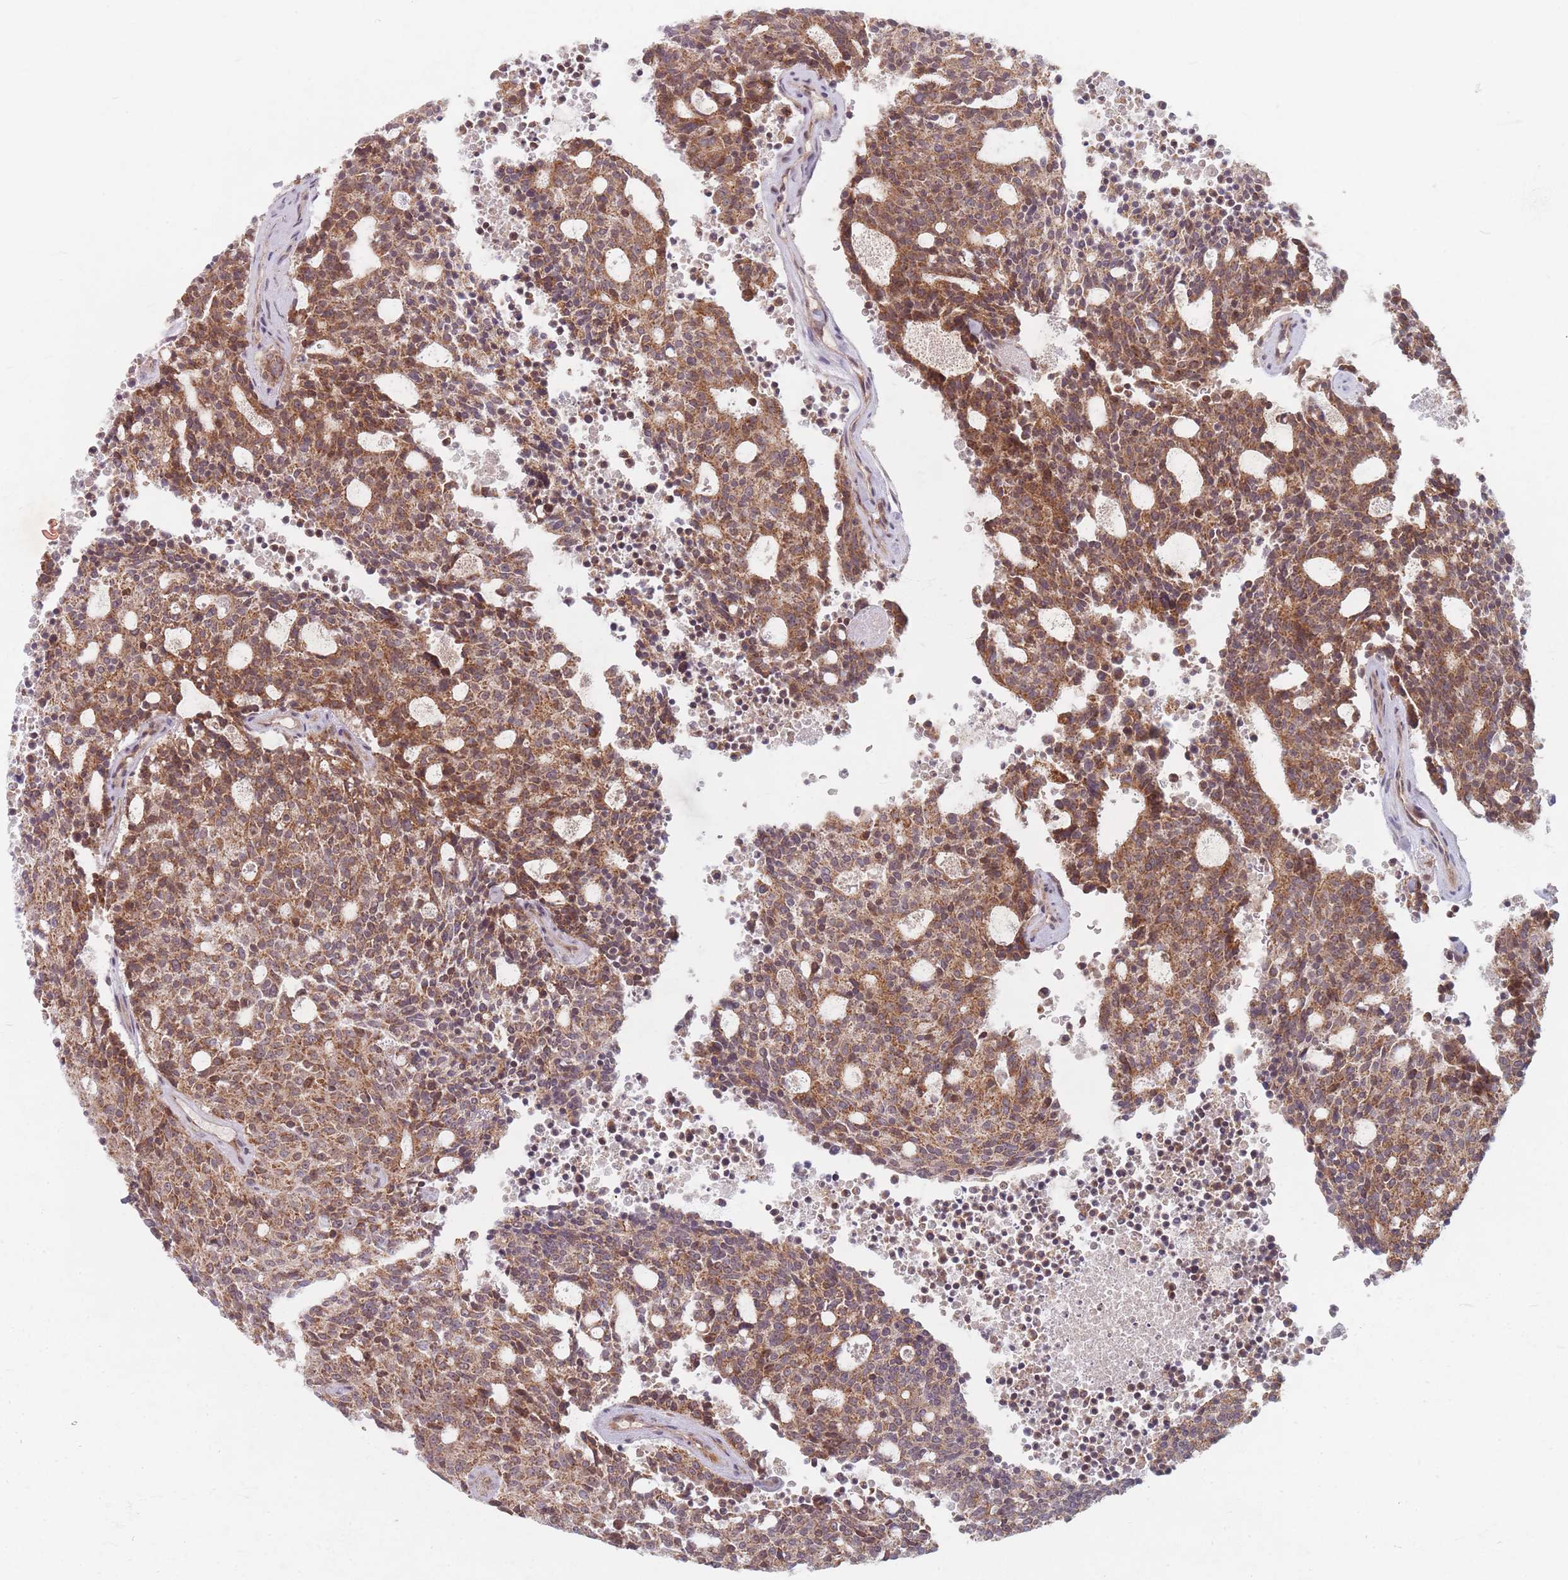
{"staining": {"intensity": "moderate", "quantity": ">75%", "location": "cytoplasmic/membranous"}, "tissue": "carcinoid", "cell_type": "Tumor cells", "image_type": "cancer", "snomed": [{"axis": "morphology", "description": "Carcinoid, malignant, NOS"}, {"axis": "topography", "description": "Pancreas"}], "caption": "Immunohistochemical staining of human carcinoid displays medium levels of moderate cytoplasmic/membranous positivity in about >75% of tumor cells.", "gene": "RADX", "patient": {"sex": "female", "age": 54}}